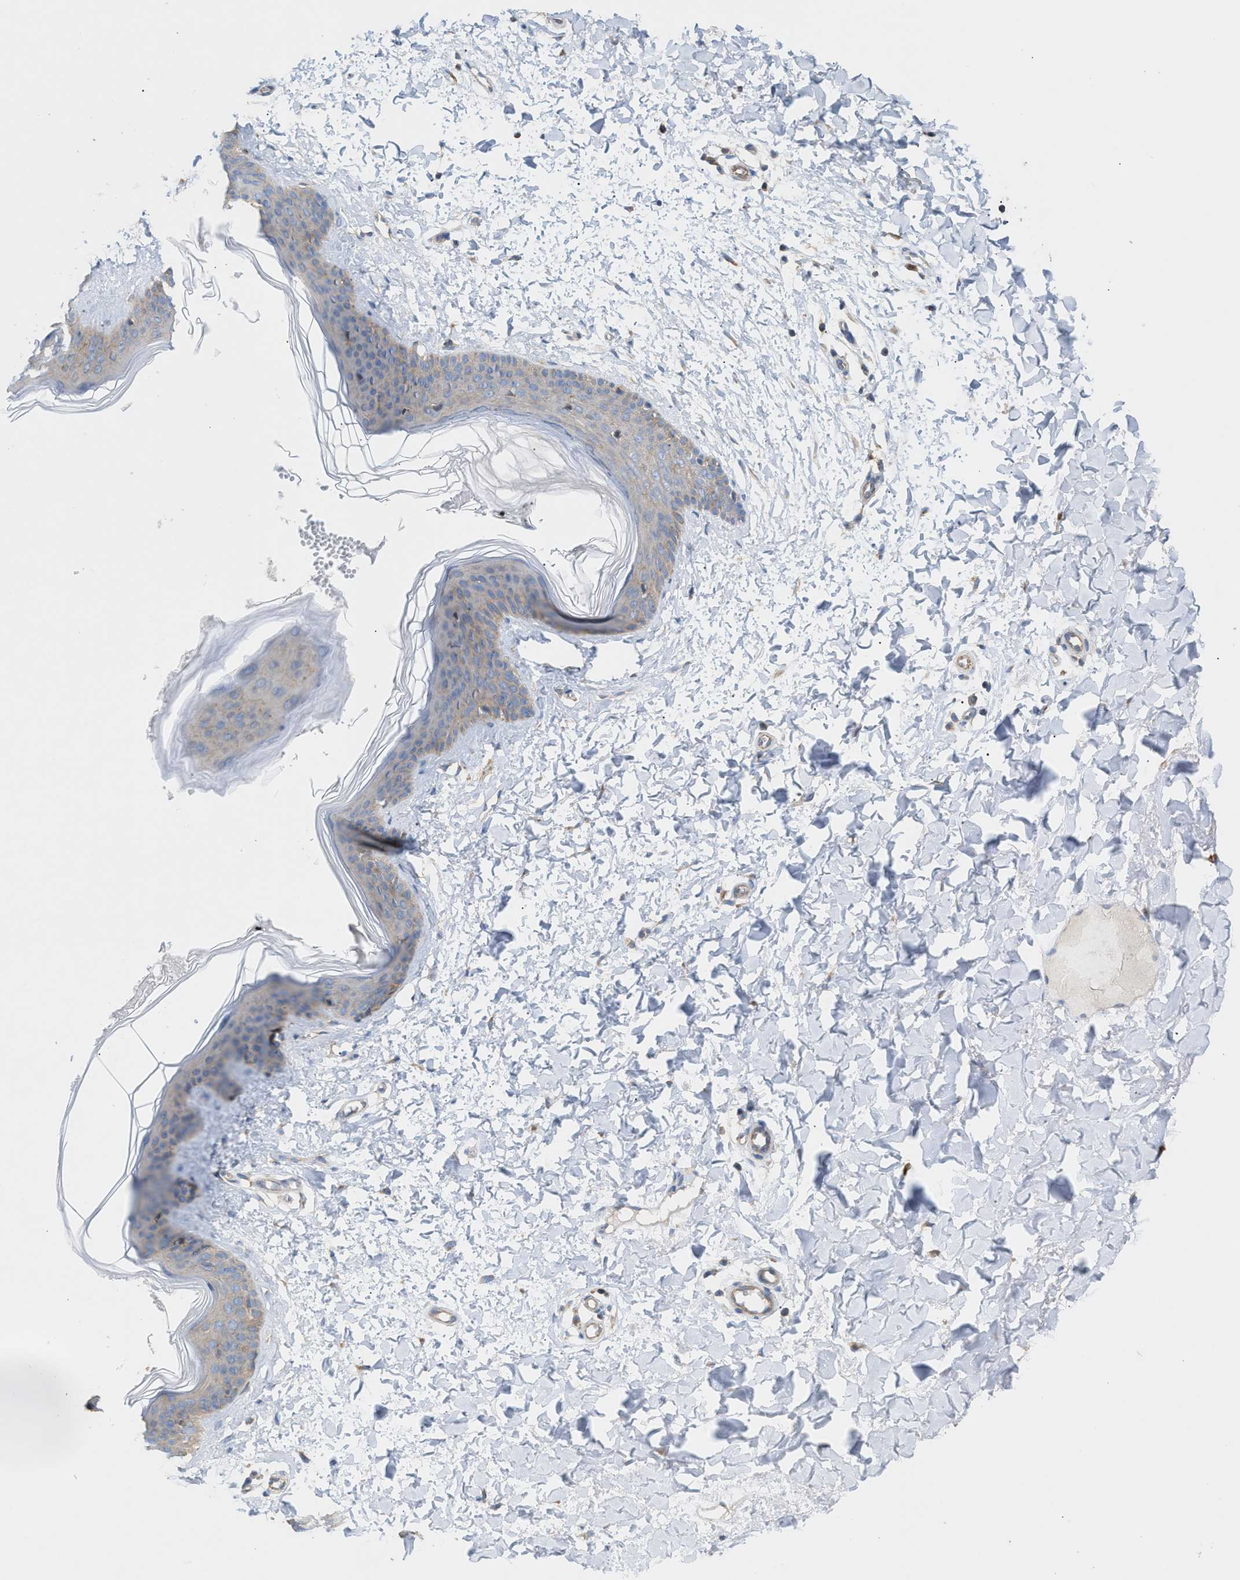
{"staining": {"intensity": "weak", "quantity": ">75%", "location": "cytoplasmic/membranous"}, "tissue": "skin", "cell_type": "Fibroblasts", "image_type": "normal", "snomed": [{"axis": "morphology", "description": "Normal tissue, NOS"}, {"axis": "topography", "description": "Skin"}], "caption": "Protein analysis of normal skin shows weak cytoplasmic/membranous staining in about >75% of fibroblasts. Immunohistochemistry stains the protein of interest in brown and the nuclei are stained blue.", "gene": "OXSM", "patient": {"sex": "female", "age": 17}}